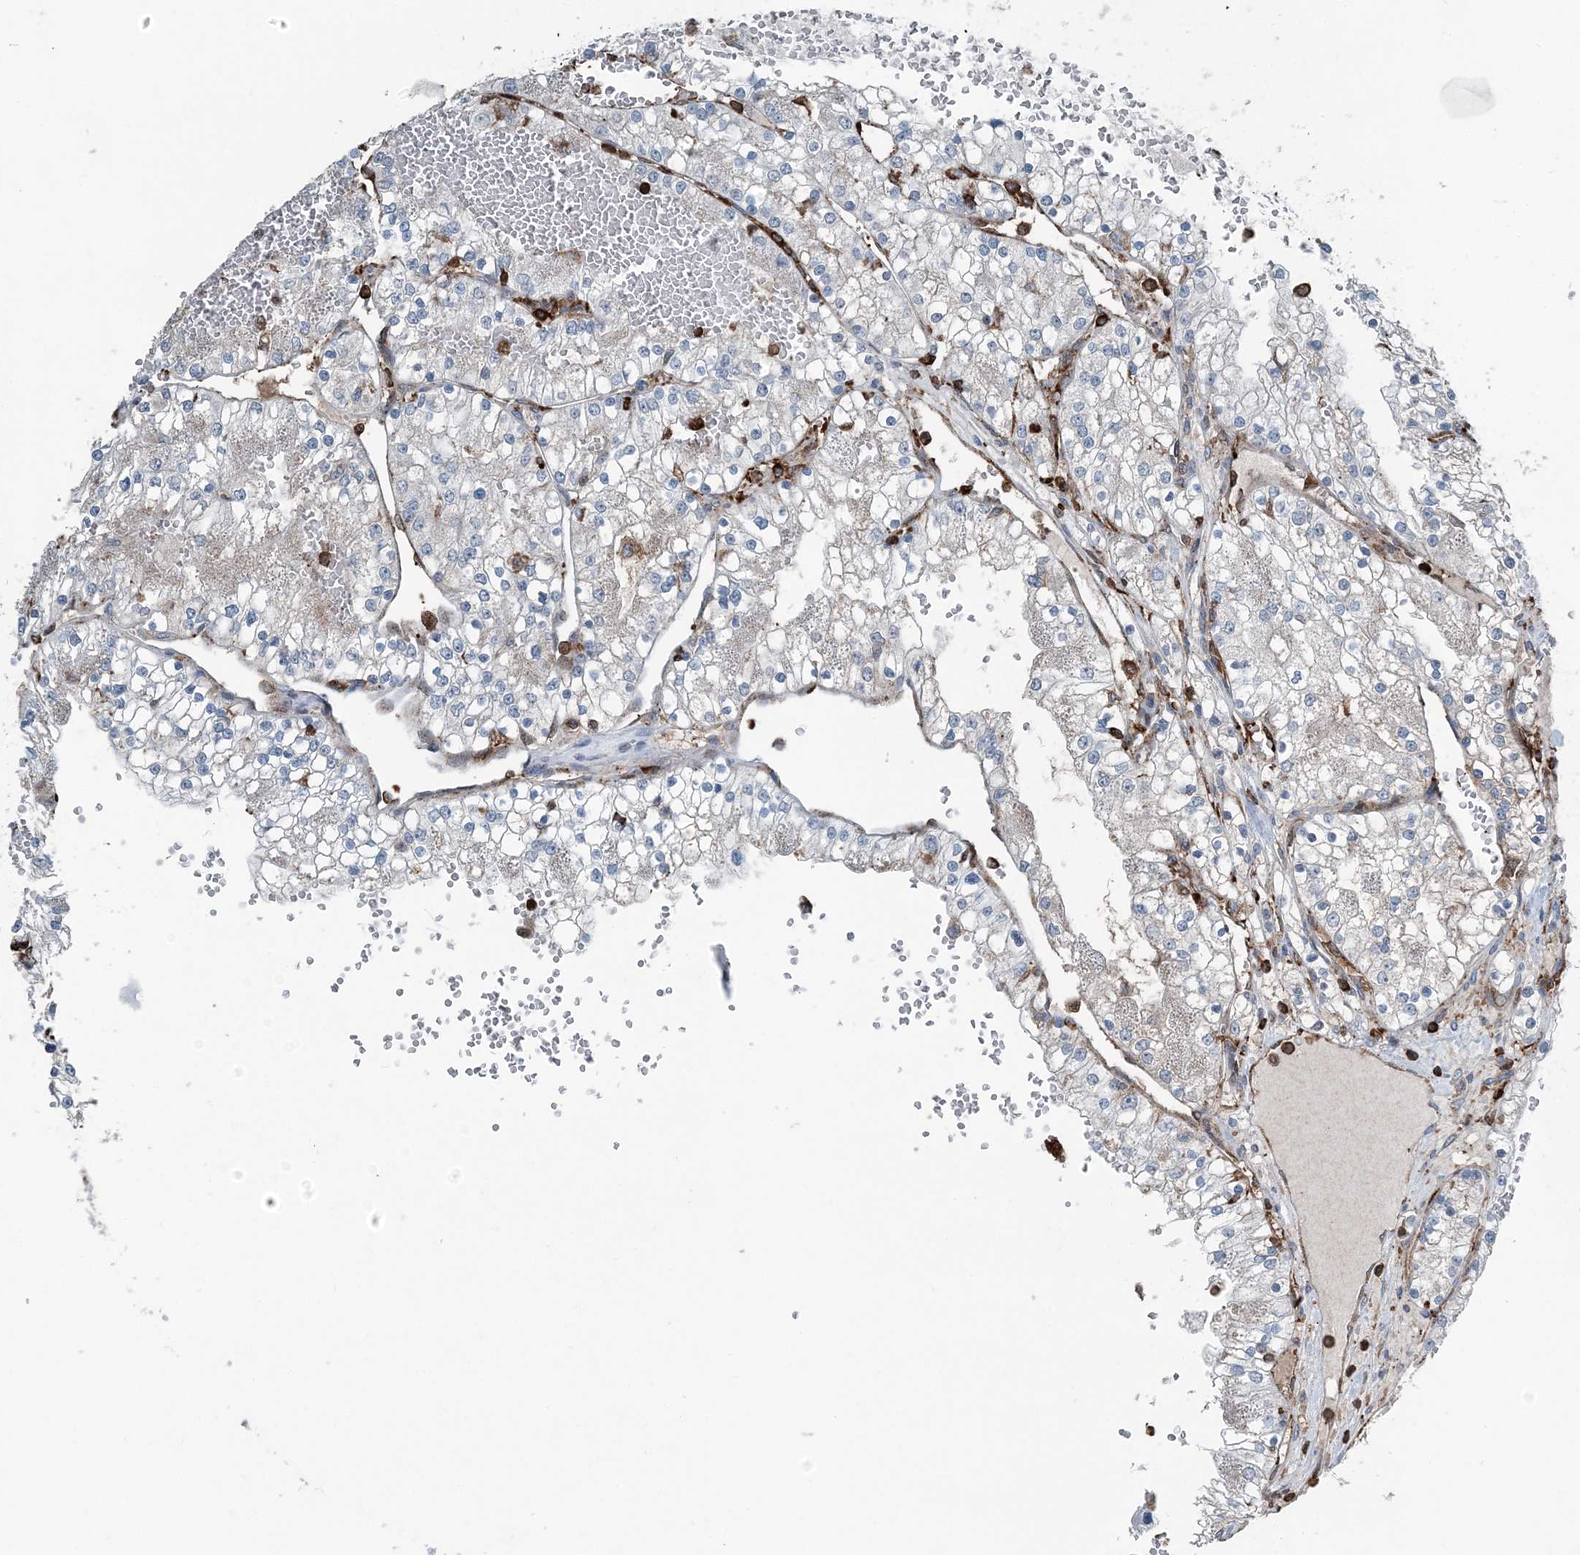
{"staining": {"intensity": "negative", "quantity": "none", "location": "none"}, "tissue": "renal cancer", "cell_type": "Tumor cells", "image_type": "cancer", "snomed": [{"axis": "morphology", "description": "Normal tissue, NOS"}, {"axis": "morphology", "description": "Adenocarcinoma, NOS"}, {"axis": "topography", "description": "Kidney"}], "caption": "This photomicrograph is of renal cancer (adenocarcinoma) stained with IHC to label a protein in brown with the nuclei are counter-stained blue. There is no positivity in tumor cells.", "gene": "CFL1", "patient": {"sex": "male", "age": 68}}